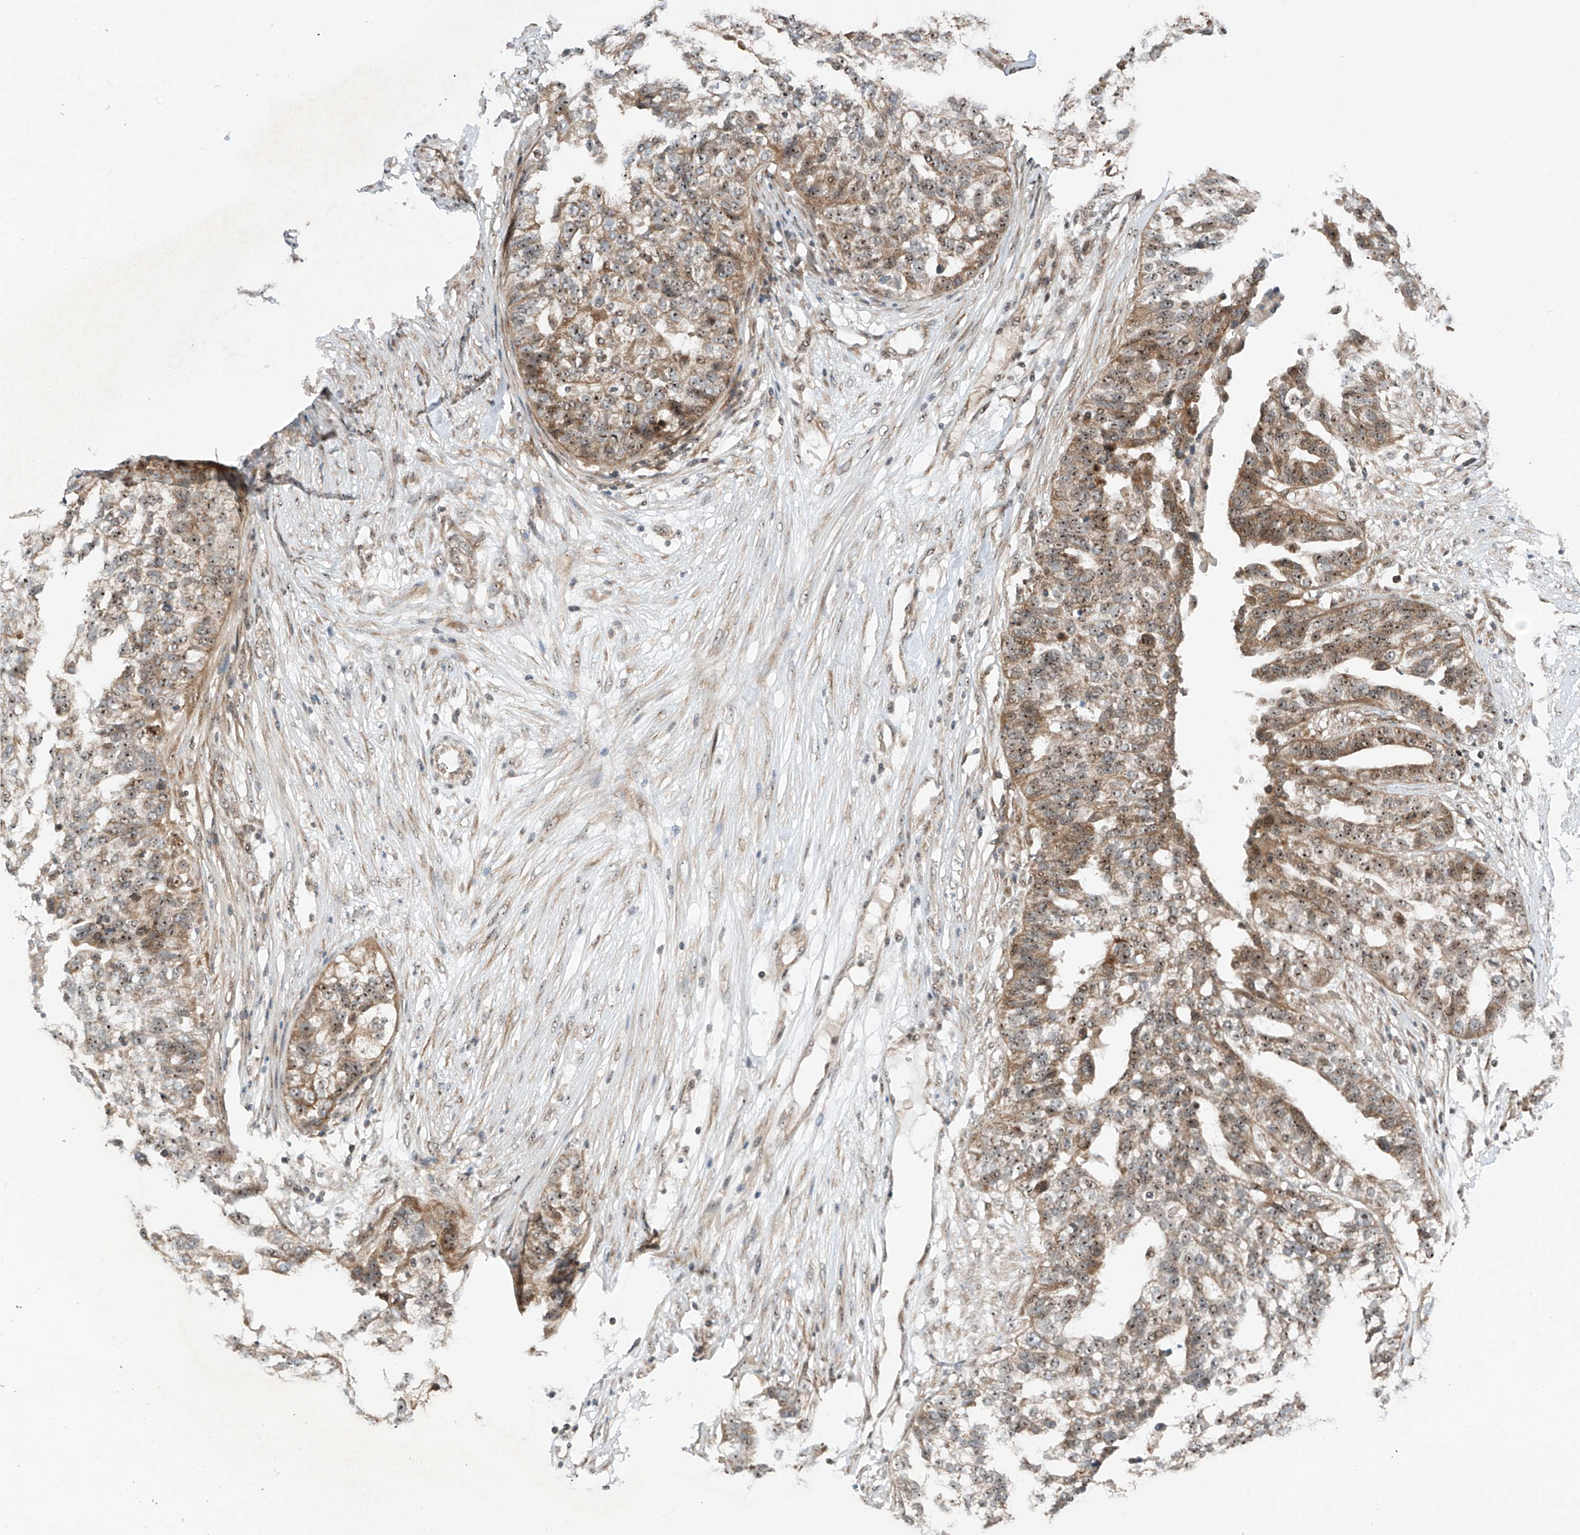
{"staining": {"intensity": "moderate", "quantity": ">75%", "location": "cytoplasmic/membranous,nuclear"}, "tissue": "ovarian cancer", "cell_type": "Tumor cells", "image_type": "cancer", "snomed": [{"axis": "morphology", "description": "Cystadenocarcinoma, serous, NOS"}, {"axis": "topography", "description": "Ovary"}], "caption": "Ovarian serous cystadenocarcinoma stained with IHC exhibits moderate cytoplasmic/membranous and nuclear expression in about >75% of tumor cells.", "gene": "C1orf131", "patient": {"sex": "female", "age": 59}}